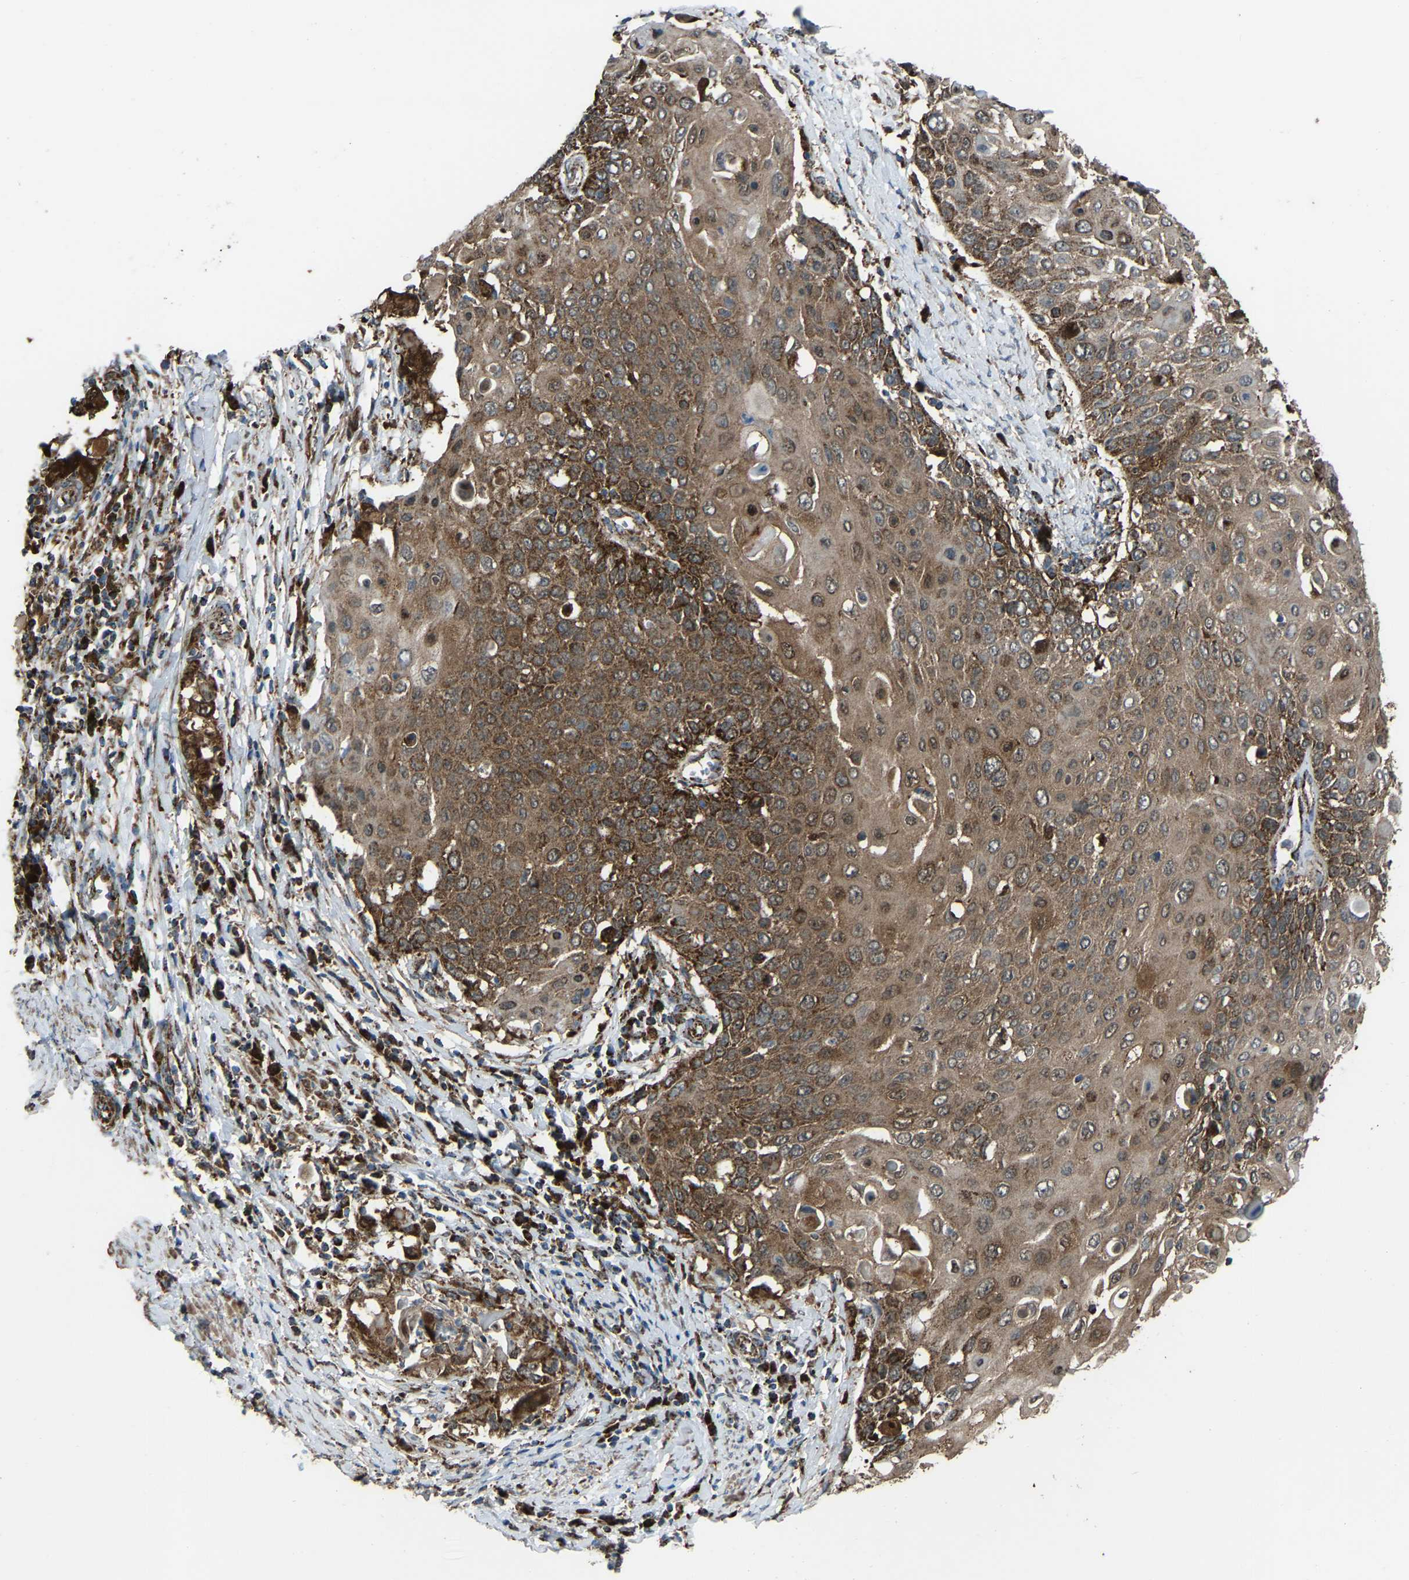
{"staining": {"intensity": "moderate", "quantity": ">75%", "location": "cytoplasmic/membranous"}, "tissue": "cervical cancer", "cell_type": "Tumor cells", "image_type": "cancer", "snomed": [{"axis": "morphology", "description": "Squamous cell carcinoma, NOS"}, {"axis": "topography", "description": "Cervix"}], "caption": "IHC staining of cervical cancer (squamous cell carcinoma), which exhibits medium levels of moderate cytoplasmic/membranous positivity in about >75% of tumor cells indicating moderate cytoplasmic/membranous protein positivity. The staining was performed using DAB (brown) for protein detection and nuclei were counterstained in hematoxylin (blue).", "gene": "AKR1A1", "patient": {"sex": "female", "age": 39}}